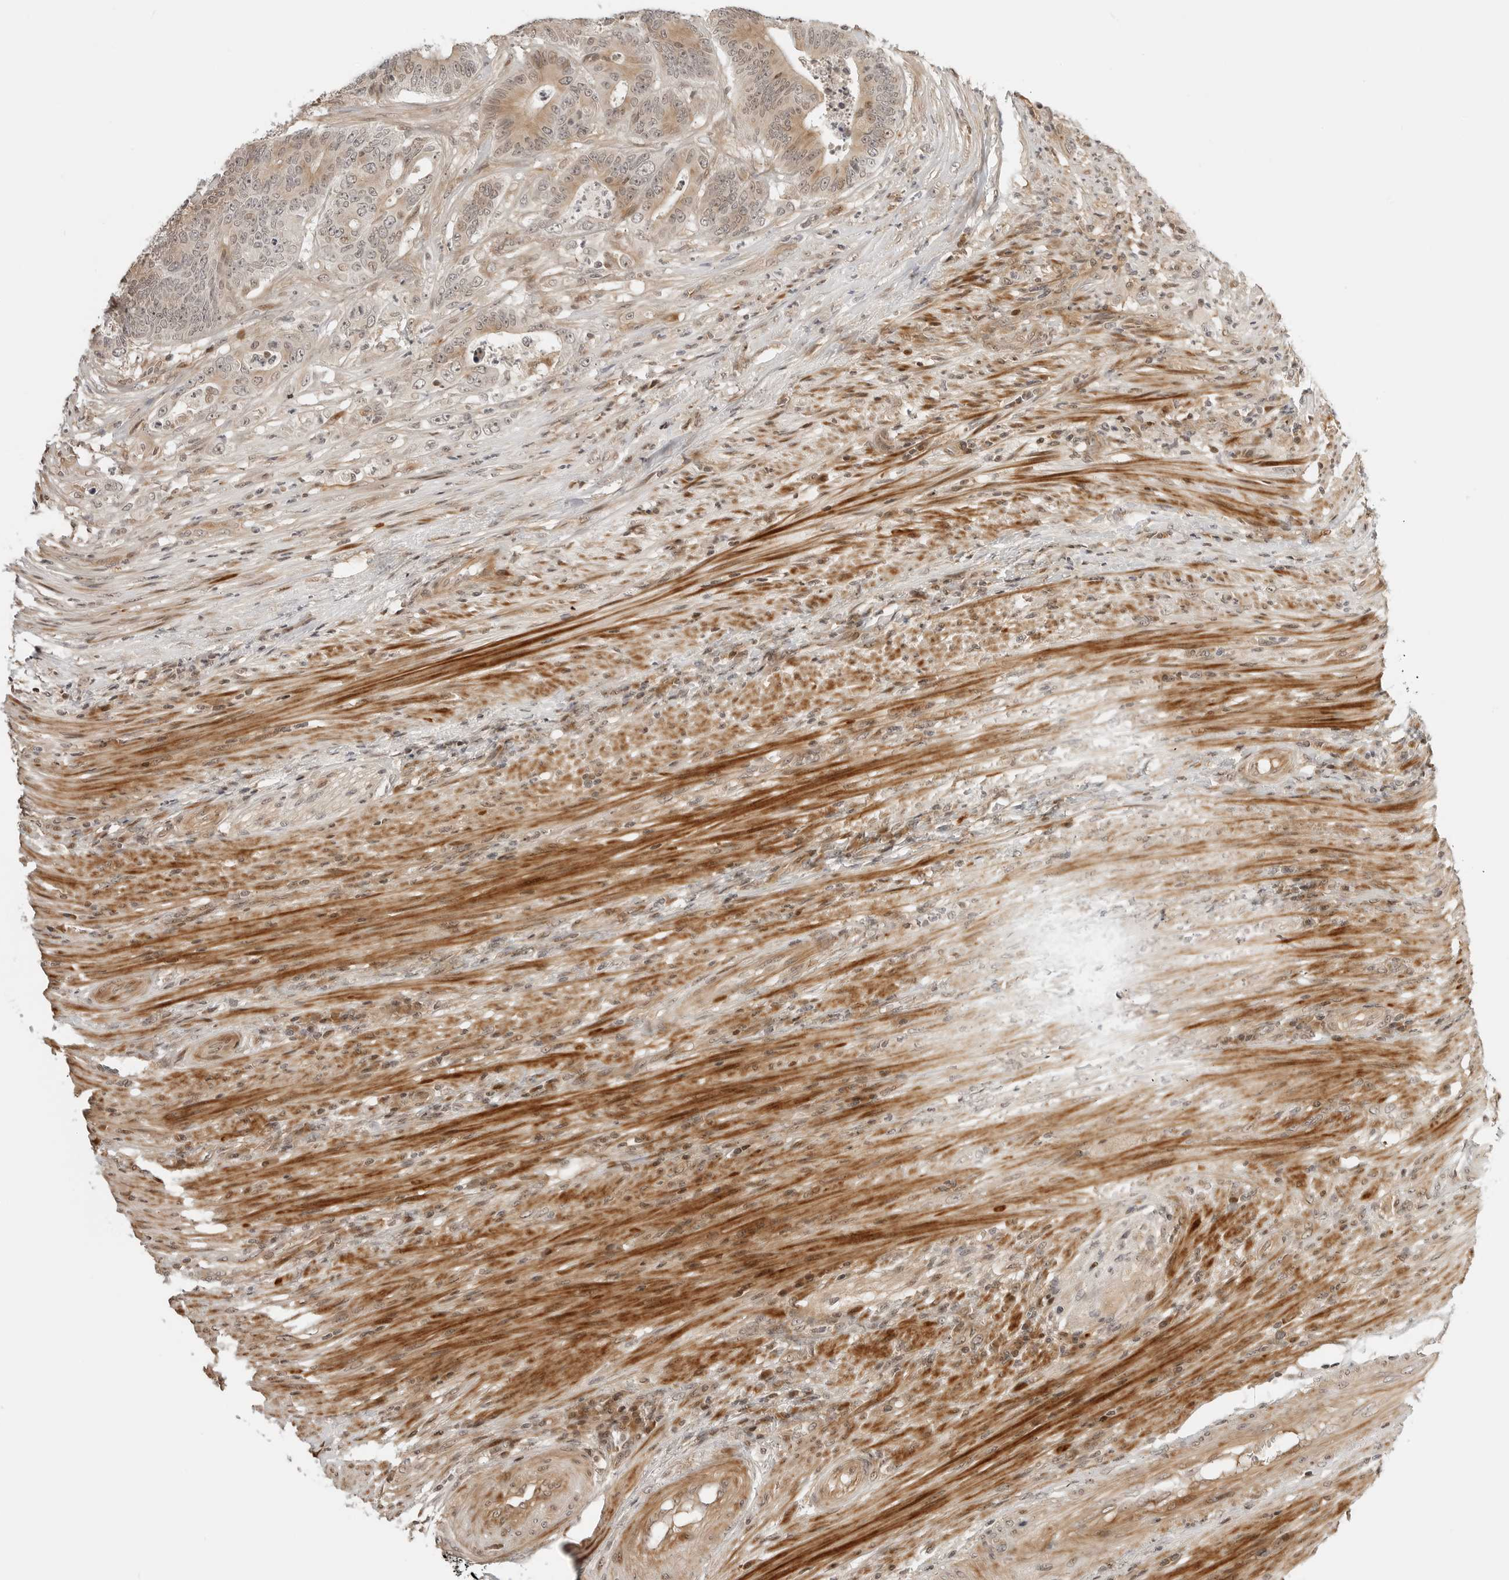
{"staining": {"intensity": "moderate", "quantity": ">75%", "location": "cytoplasmic/membranous,nuclear"}, "tissue": "colorectal cancer", "cell_type": "Tumor cells", "image_type": "cancer", "snomed": [{"axis": "morphology", "description": "Adenocarcinoma, NOS"}, {"axis": "topography", "description": "Colon"}], "caption": "IHC of colorectal cancer shows medium levels of moderate cytoplasmic/membranous and nuclear expression in approximately >75% of tumor cells. IHC stains the protein in brown and the nuclei are stained blue.", "gene": "GEM", "patient": {"sex": "male", "age": 83}}